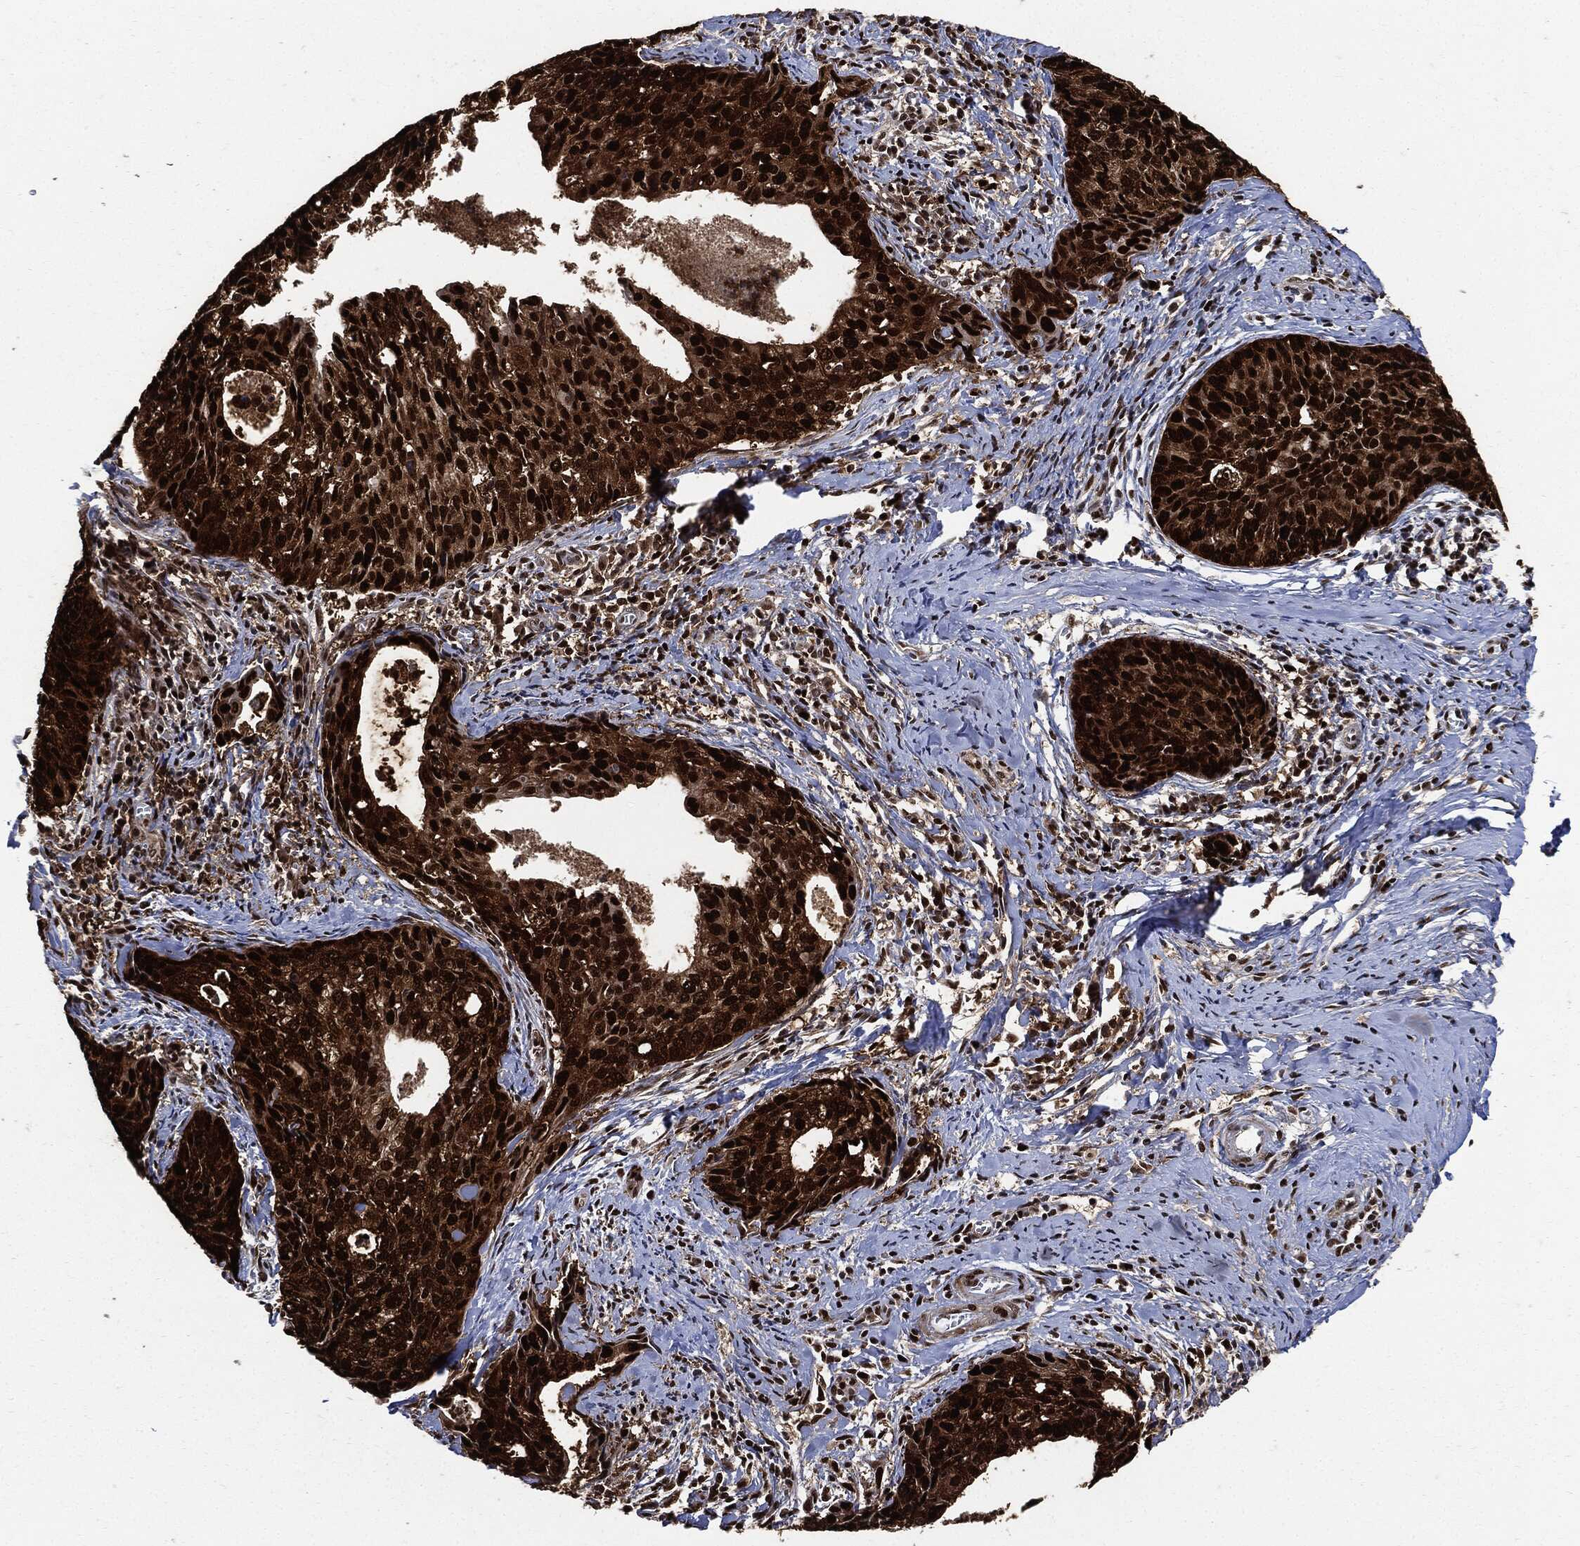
{"staining": {"intensity": "strong", "quantity": ">75%", "location": "nuclear"}, "tissue": "cervical cancer", "cell_type": "Tumor cells", "image_type": "cancer", "snomed": [{"axis": "morphology", "description": "Squamous cell carcinoma, NOS"}, {"axis": "topography", "description": "Cervix"}], "caption": "Cervical squamous cell carcinoma stained for a protein shows strong nuclear positivity in tumor cells.", "gene": "PCNA", "patient": {"sex": "female", "age": 29}}